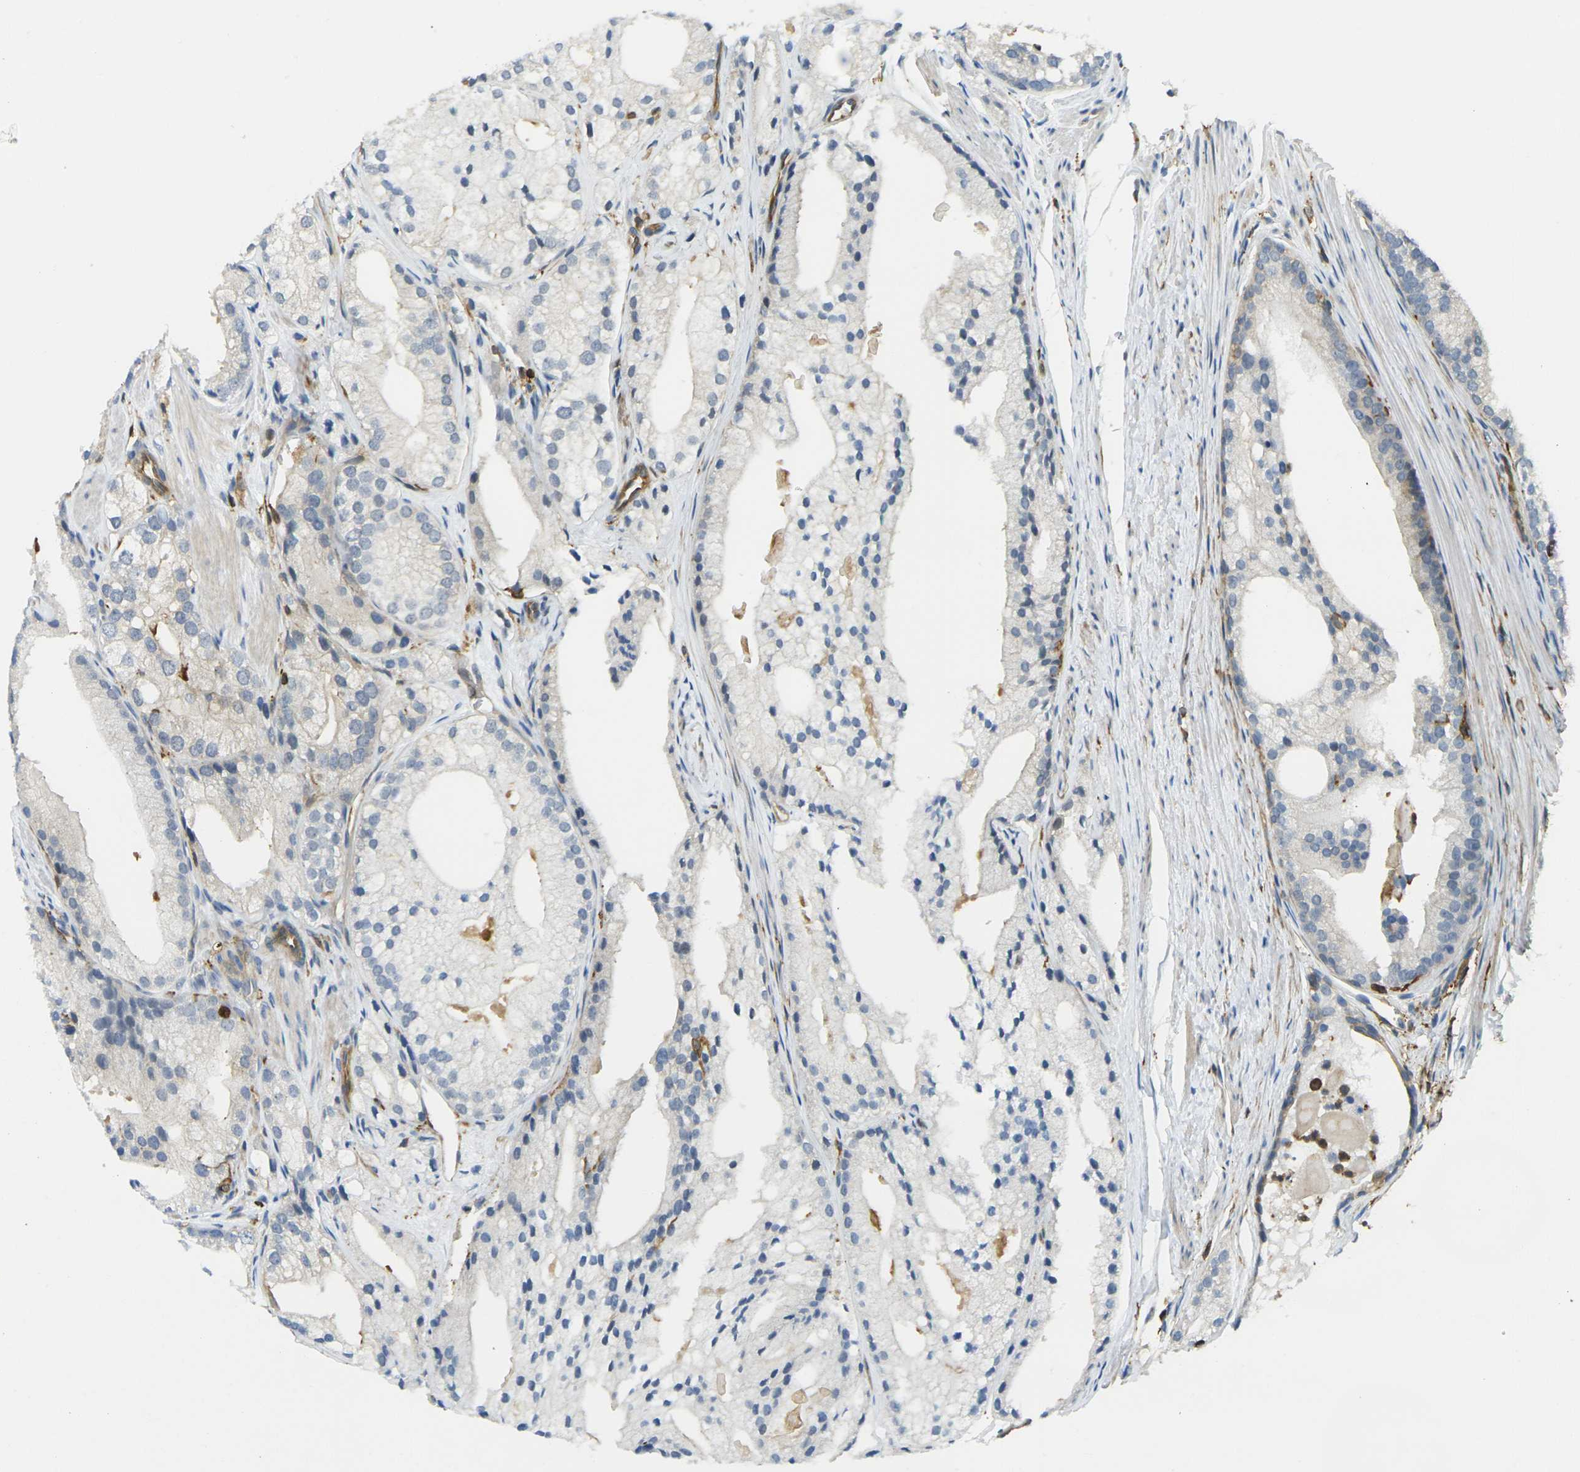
{"staining": {"intensity": "negative", "quantity": "none", "location": "none"}, "tissue": "prostate cancer", "cell_type": "Tumor cells", "image_type": "cancer", "snomed": [{"axis": "morphology", "description": "Adenocarcinoma, Low grade"}, {"axis": "topography", "description": "Prostate"}], "caption": "The micrograph shows no staining of tumor cells in prostate cancer.", "gene": "LASP1", "patient": {"sex": "male", "age": 69}}